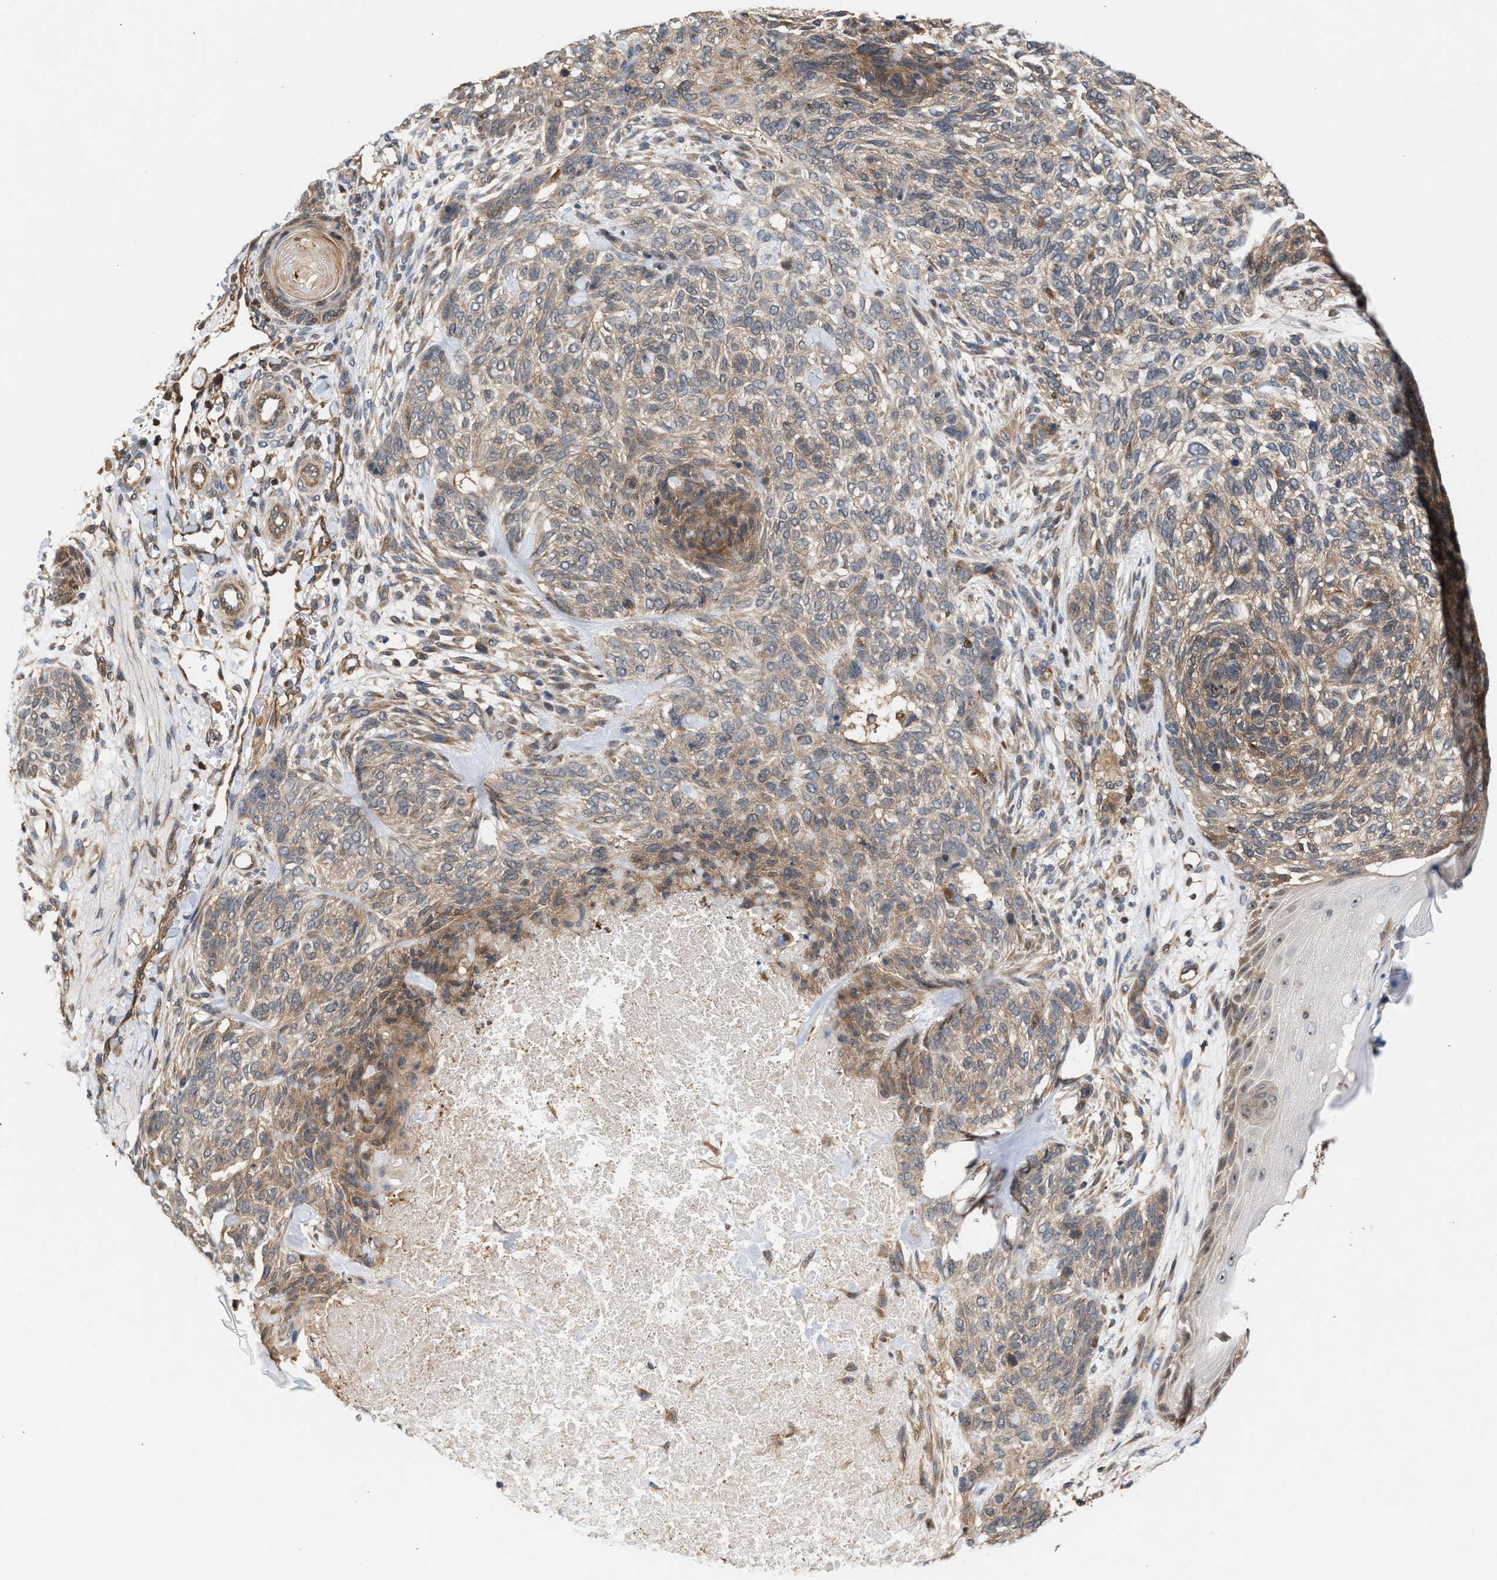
{"staining": {"intensity": "weak", "quantity": ">75%", "location": "cytoplasmic/membranous"}, "tissue": "skin cancer", "cell_type": "Tumor cells", "image_type": "cancer", "snomed": [{"axis": "morphology", "description": "Basal cell carcinoma"}, {"axis": "topography", "description": "Skin"}], "caption": "A low amount of weak cytoplasmic/membranous expression is appreciated in approximately >75% of tumor cells in skin cancer (basal cell carcinoma) tissue. The staining was performed using DAB (3,3'-diaminobenzidine), with brown indicating positive protein expression. Nuclei are stained blue with hematoxylin.", "gene": "GLOD4", "patient": {"sex": "male", "age": 55}}